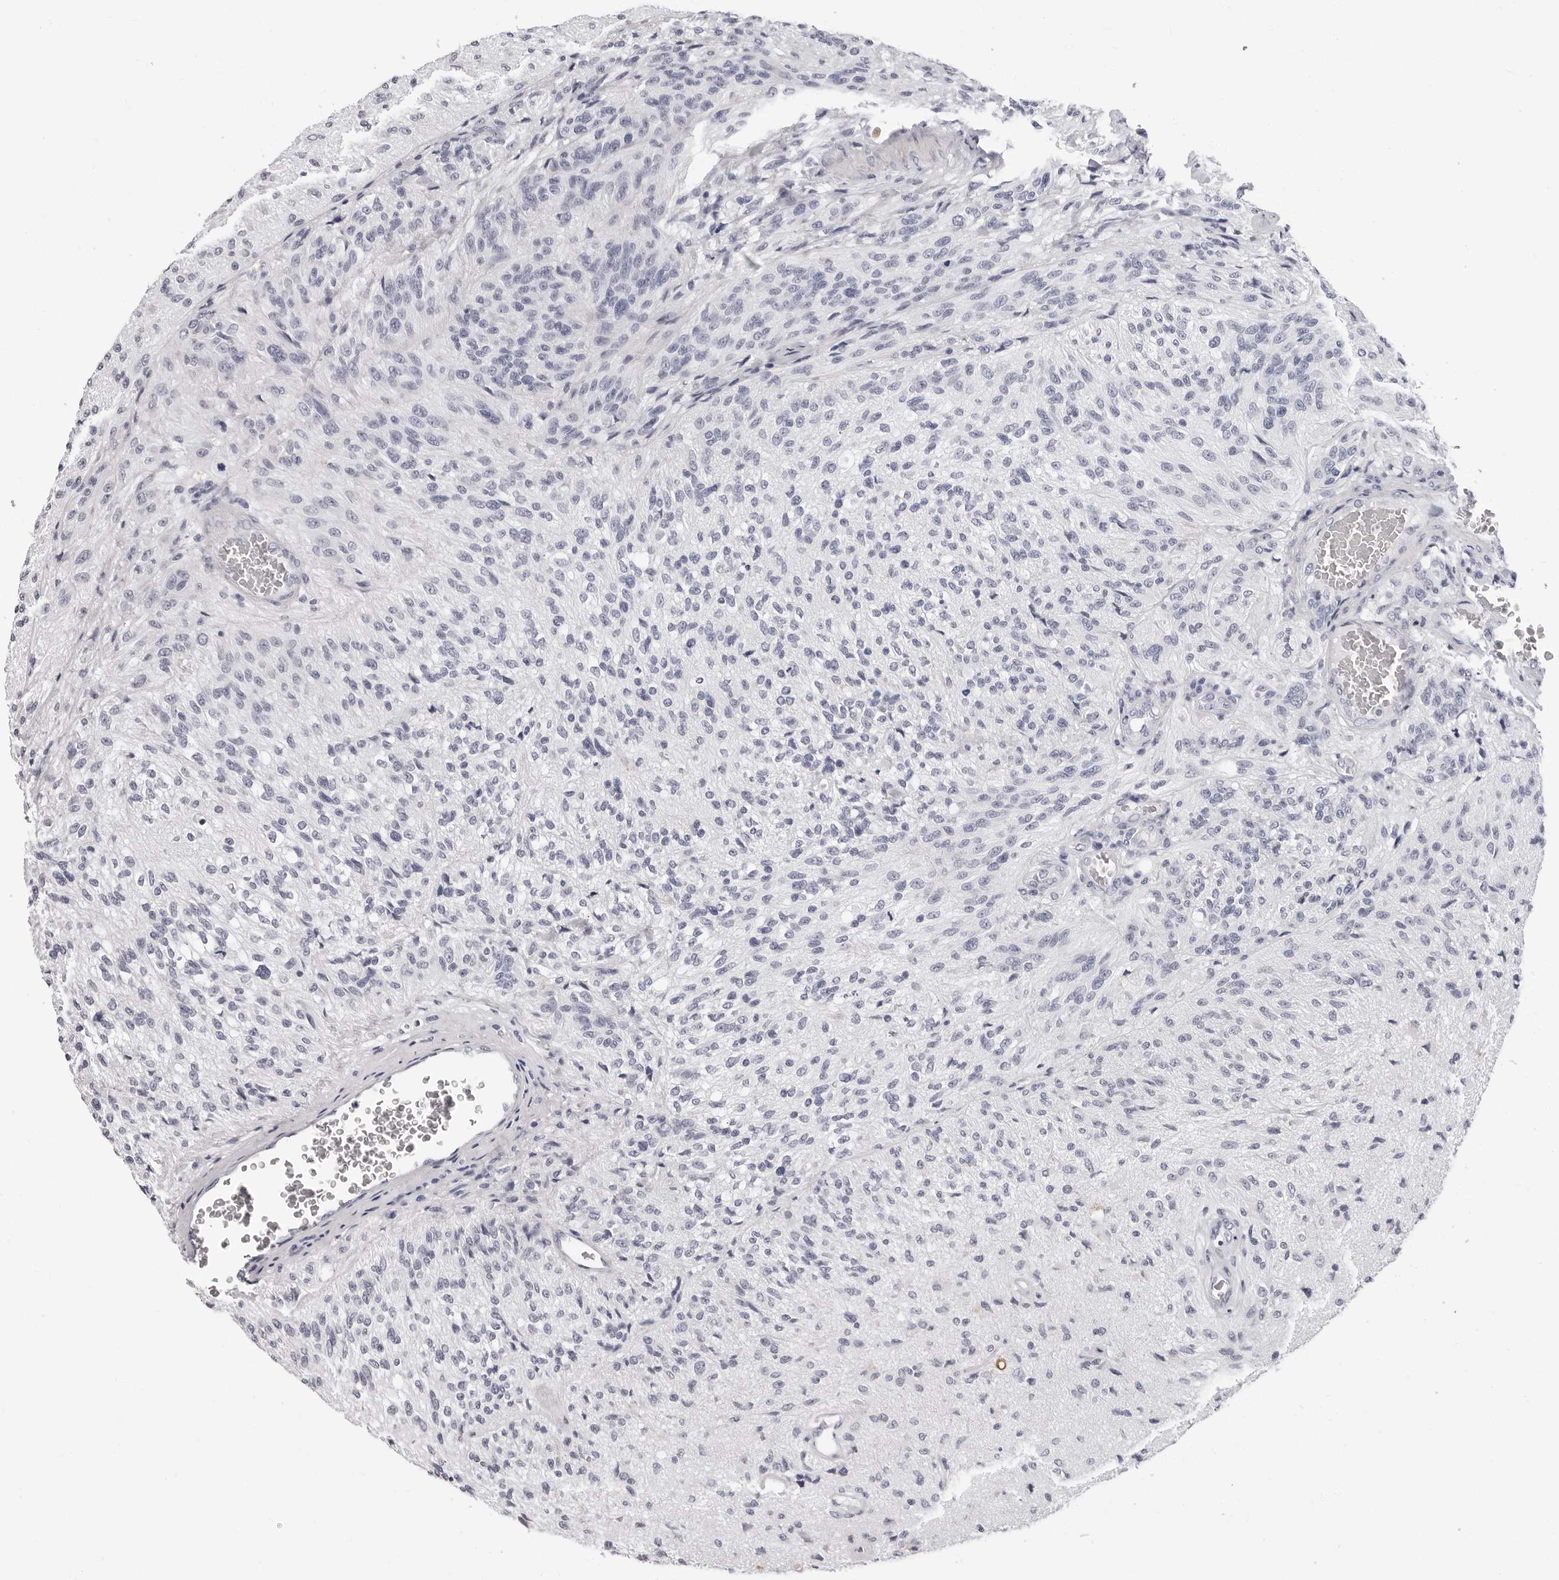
{"staining": {"intensity": "negative", "quantity": "none", "location": "none"}, "tissue": "glioma", "cell_type": "Tumor cells", "image_type": "cancer", "snomed": [{"axis": "morphology", "description": "Normal tissue, NOS"}, {"axis": "morphology", "description": "Glioma, malignant, High grade"}, {"axis": "topography", "description": "Cerebral cortex"}], "caption": "Immunohistochemistry of human malignant glioma (high-grade) exhibits no expression in tumor cells. (Stains: DAB immunohistochemistry with hematoxylin counter stain, Microscopy: brightfield microscopy at high magnification).", "gene": "ERICH3", "patient": {"sex": "male", "age": 77}}